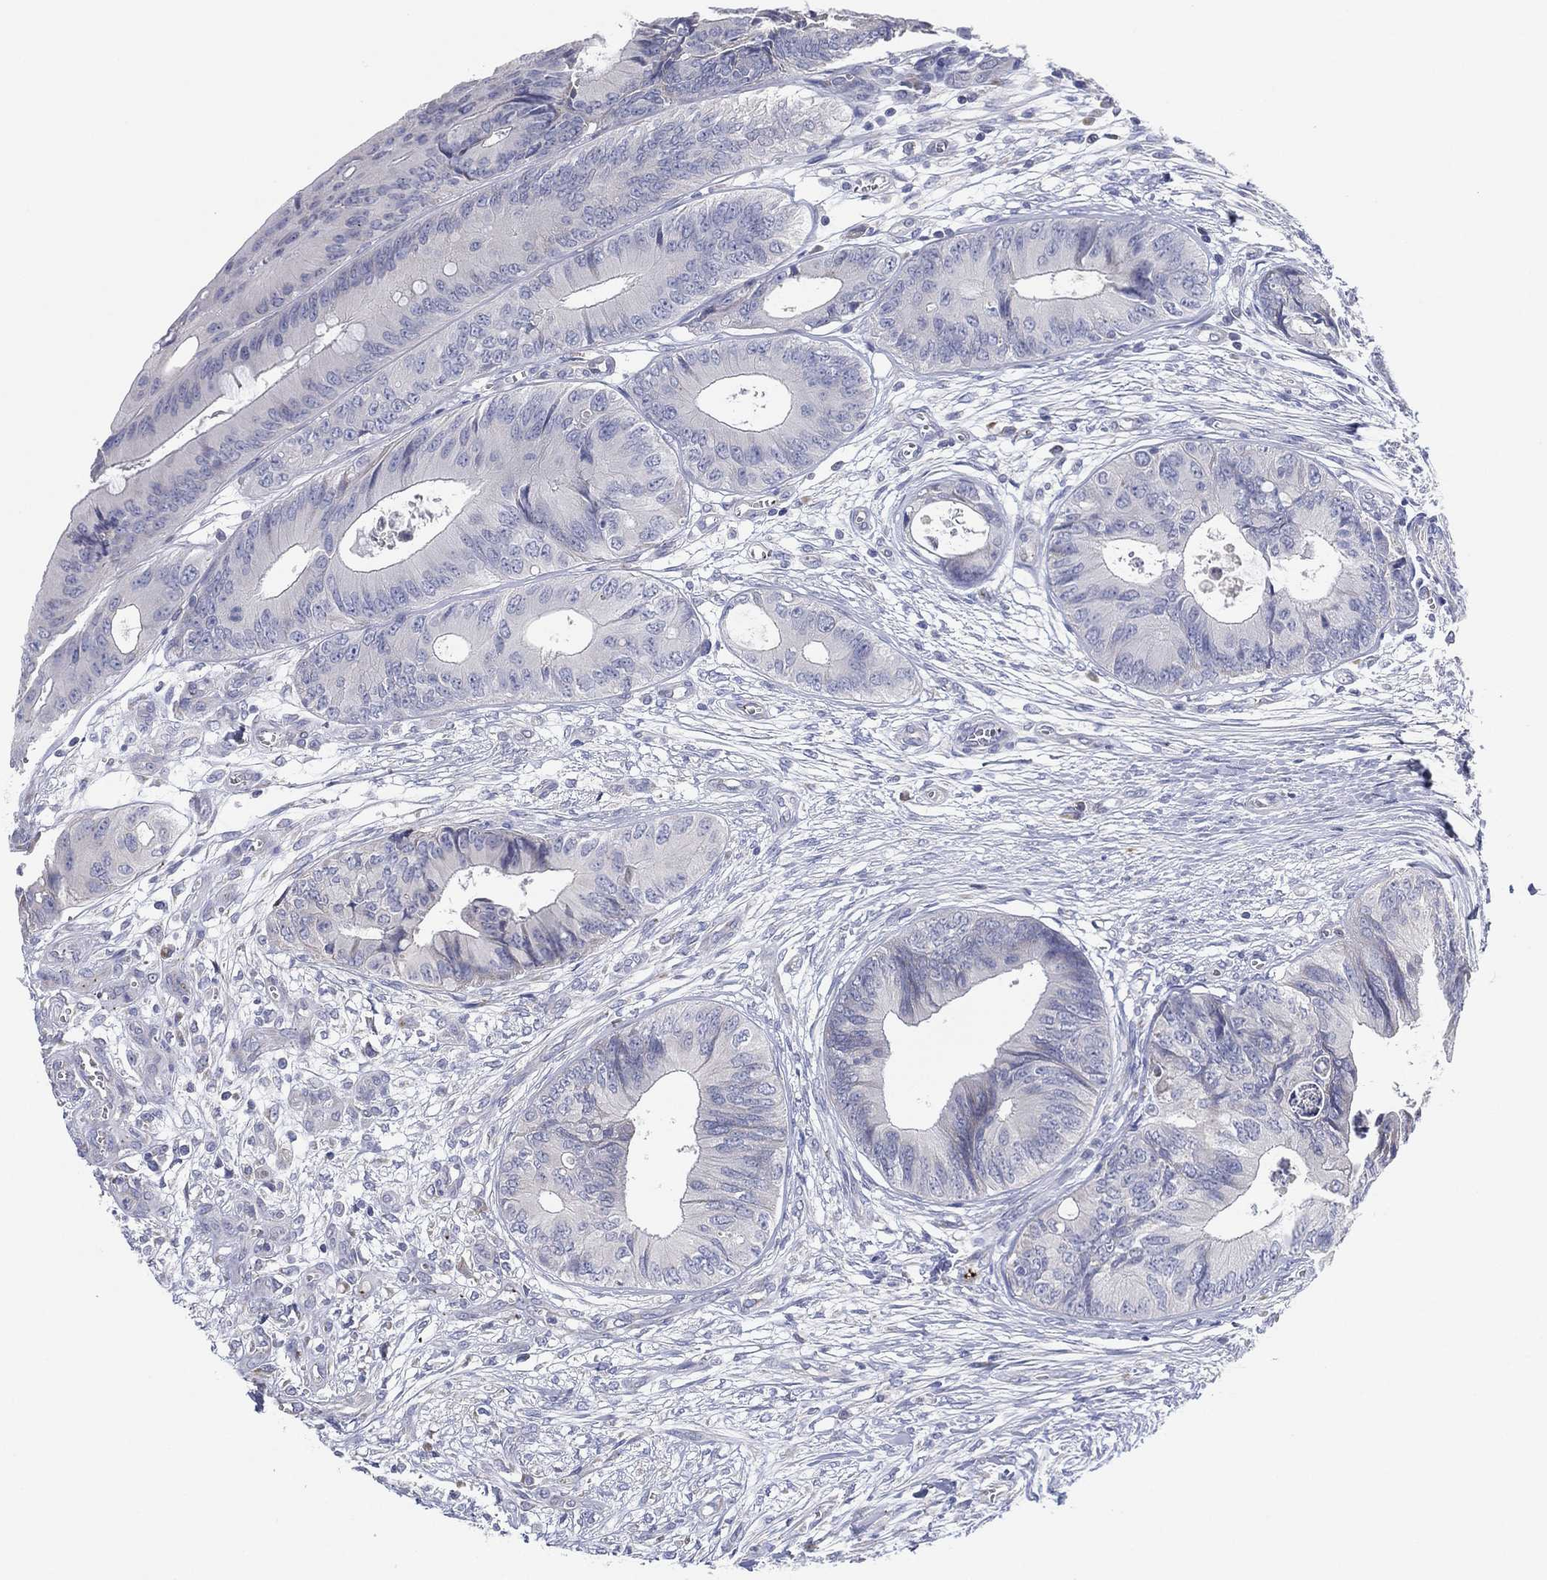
{"staining": {"intensity": "negative", "quantity": "none", "location": "none"}, "tissue": "colorectal cancer", "cell_type": "Tumor cells", "image_type": "cancer", "snomed": [{"axis": "morphology", "description": "Normal tissue, NOS"}, {"axis": "morphology", "description": "Adenocarcinoma, NOS"}, {"axis": "topography", "description": "Colon"}], "caption": "Protein analysis of adenocarcinoma (colorectal) reveals no significant expression in tumor cells.", "gene": "TMEM40", "patient": {"sex": "male", "age": 65}}